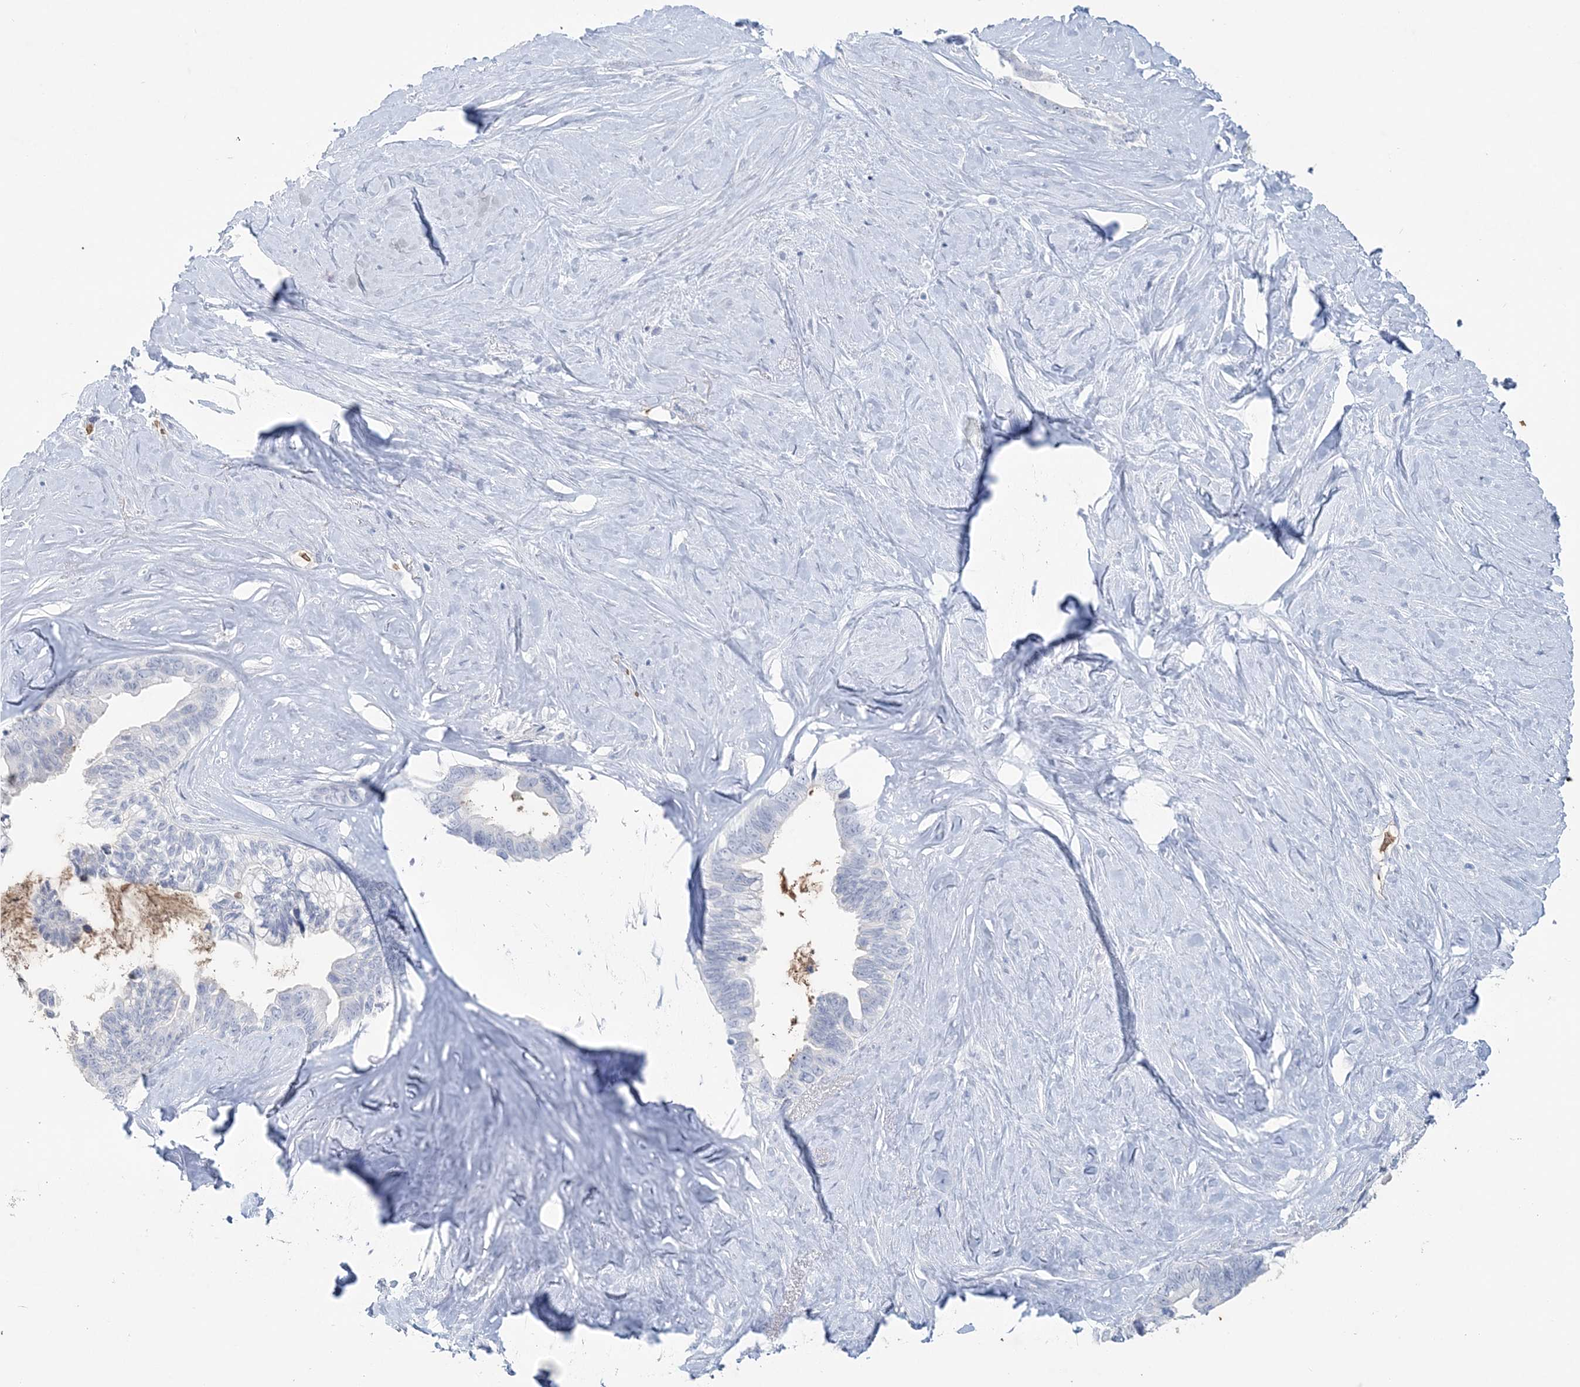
{"staining": {"intensity": "negative", "quantity": "none", "location": "none"}, "tissue": "pancreatic cancer", "cell_type": "Tumor cells", "image_type": "cancer", "snomed": [{"axis": "morphology", "description": "Adenocarcinoma, NOS"}, {"axis": "topography", "description": "Pancreas"}], "caption": "DAB immunohistochemical staining of adenocarcinoma (pancreatic) exhibits no significant staining in tumor cells.", "gene": "HBD", "patient": {"sex": "female", "age": 72}}